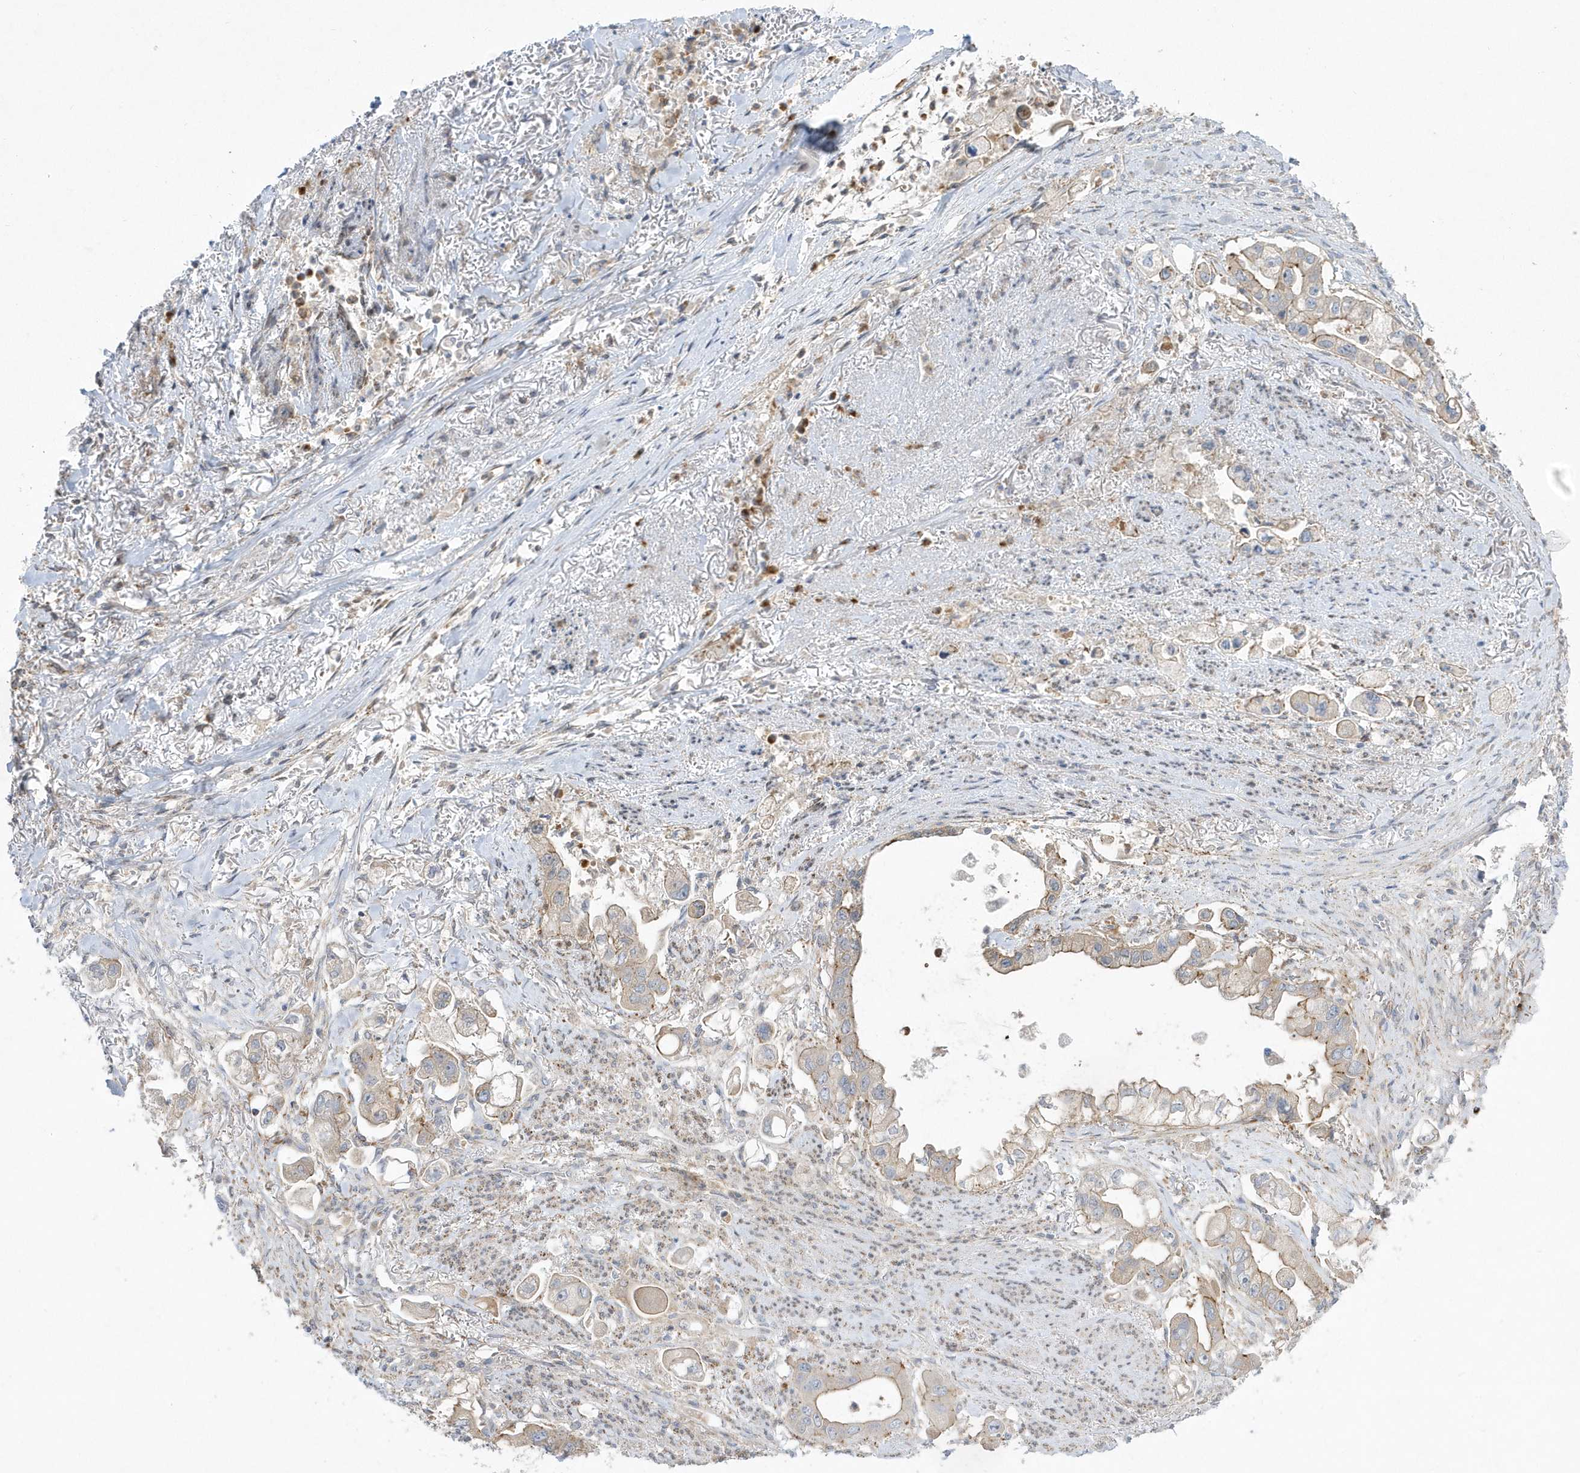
{"staining": {"intensity": "moderate", "quantity": "<25%", "location": "cytoplasmic/membranous"}, "tissue": "stomach cancer", "cell_type": "Tumor cells", "image_type": "cancer", "snomed": [{"axis": "morphology", "description": "Adenocarcinoma, NOS"}, {"axis": "topography", "description": "Stomach"}], "caption": "The micrograph exhibits a brown stain indicating the presence of a protein in the cytoplasmic/membranous of tumor cells in adenocarcinoma (stomach).", "gene": "DNAJC18", "patient": {"sex": "male", "age": 62}}